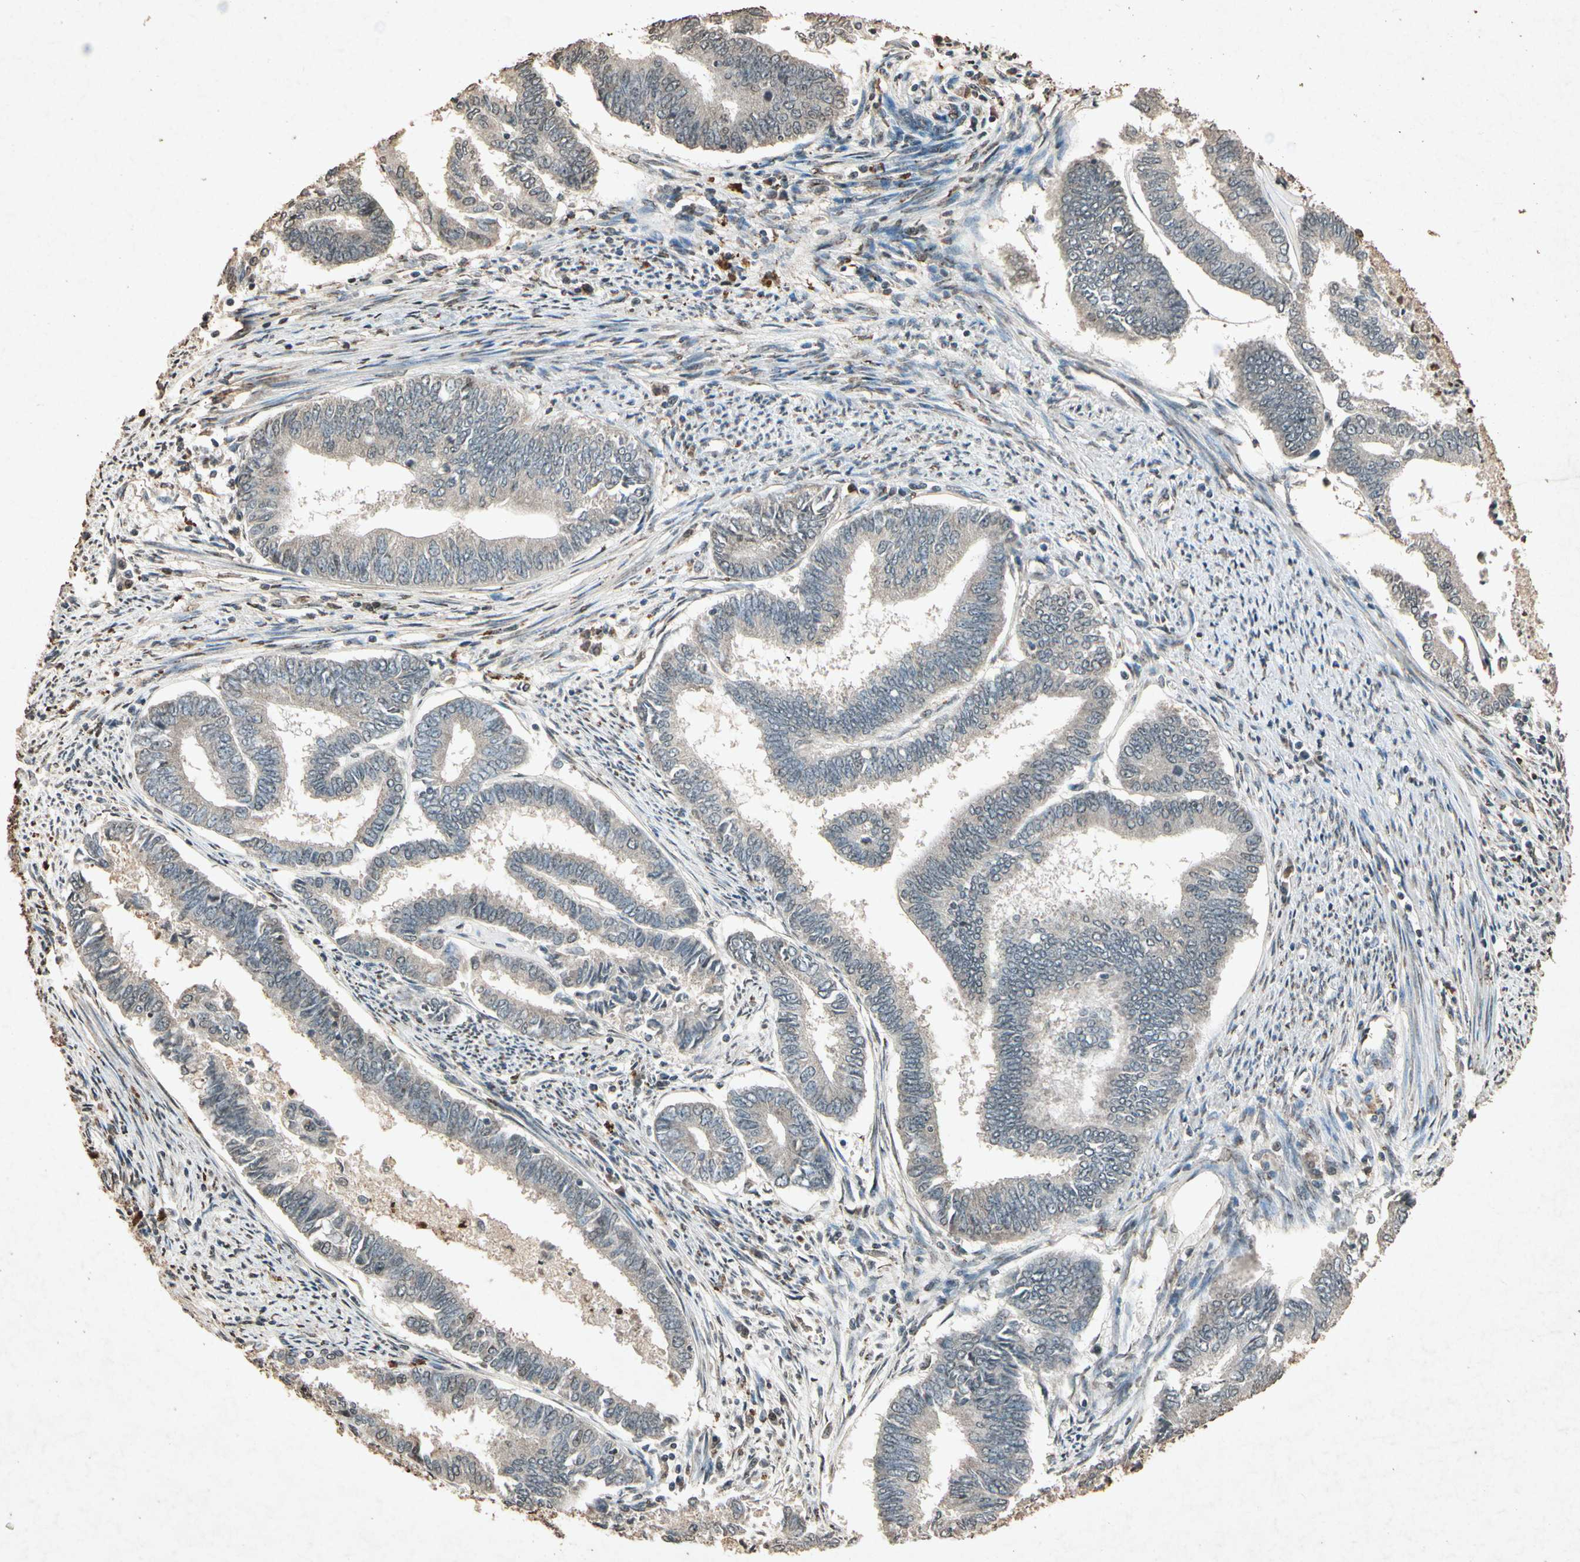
{"staining": {"intensity": "weak", "quantity": "25%-75%", "location": "cytoplasmic/membranous"}, "tissue": "endometrial cancer", "cell_type": "Tumor cells", "image_type": "cancer", "snomed": [{"axis": "morphology", "description": "Adenocarcinoma, NOS"}, {"axis": "topography", "description": "Endometrium"}], "caption": "Immunohistochemistry (DAB (3,3'-diaminobenzidine)) staining of human endometrial cancer (adenocarcinoma) displays weak cytoplasmic/membranous protein staining in approximately 25%-75% of tumor cells.", "gene": "GC", "patient": {"sex": "female", "age": 86}}